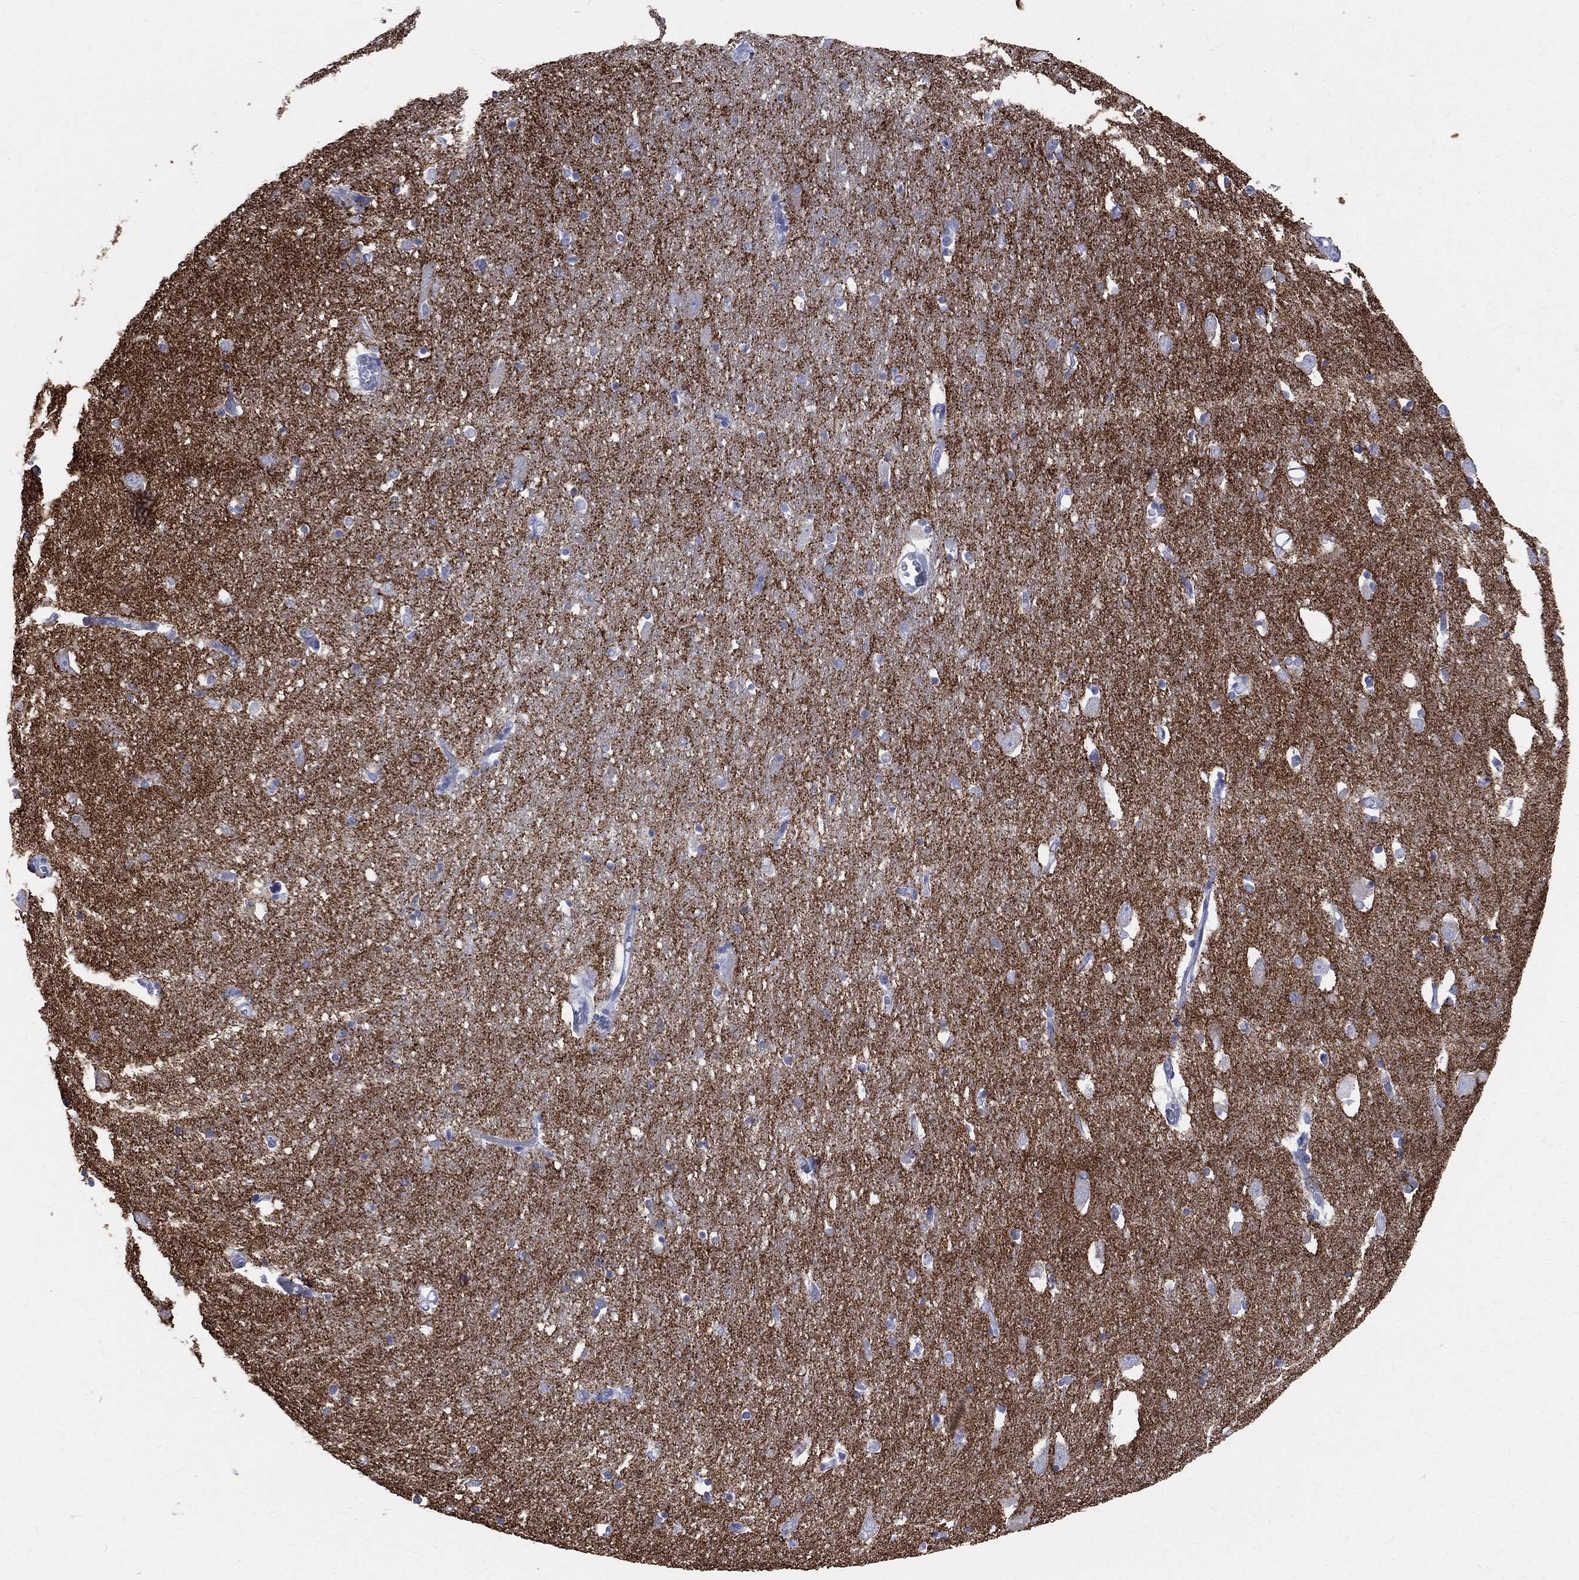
{"staining": {"intensity": "negative", "quantity": "none", "location": "none"}, "tissue": "hippocampus", "cell_type": "Glial cells", "image_type": "normal", "snomed": [{"axis": "morphology", "description": "Normal tissue, NOS"}, {"axis": "topography", "description": "Lateral ventricle wall"}, {"axis": "topography", "description": "Hippocampus"}], "caption": "High power microscopy micrograph of an immunohistochemistry (IHC) micrograph of unremarkable hippocampus, revealing no significant positivity in glial cells. (Stains: DAB immunohistochemistry with hematoxylin counter stain, Microscopy: brightfield microscopy at high magnification).", "gene": "SYP", "patient": {"sex": "female", "age": 63}}